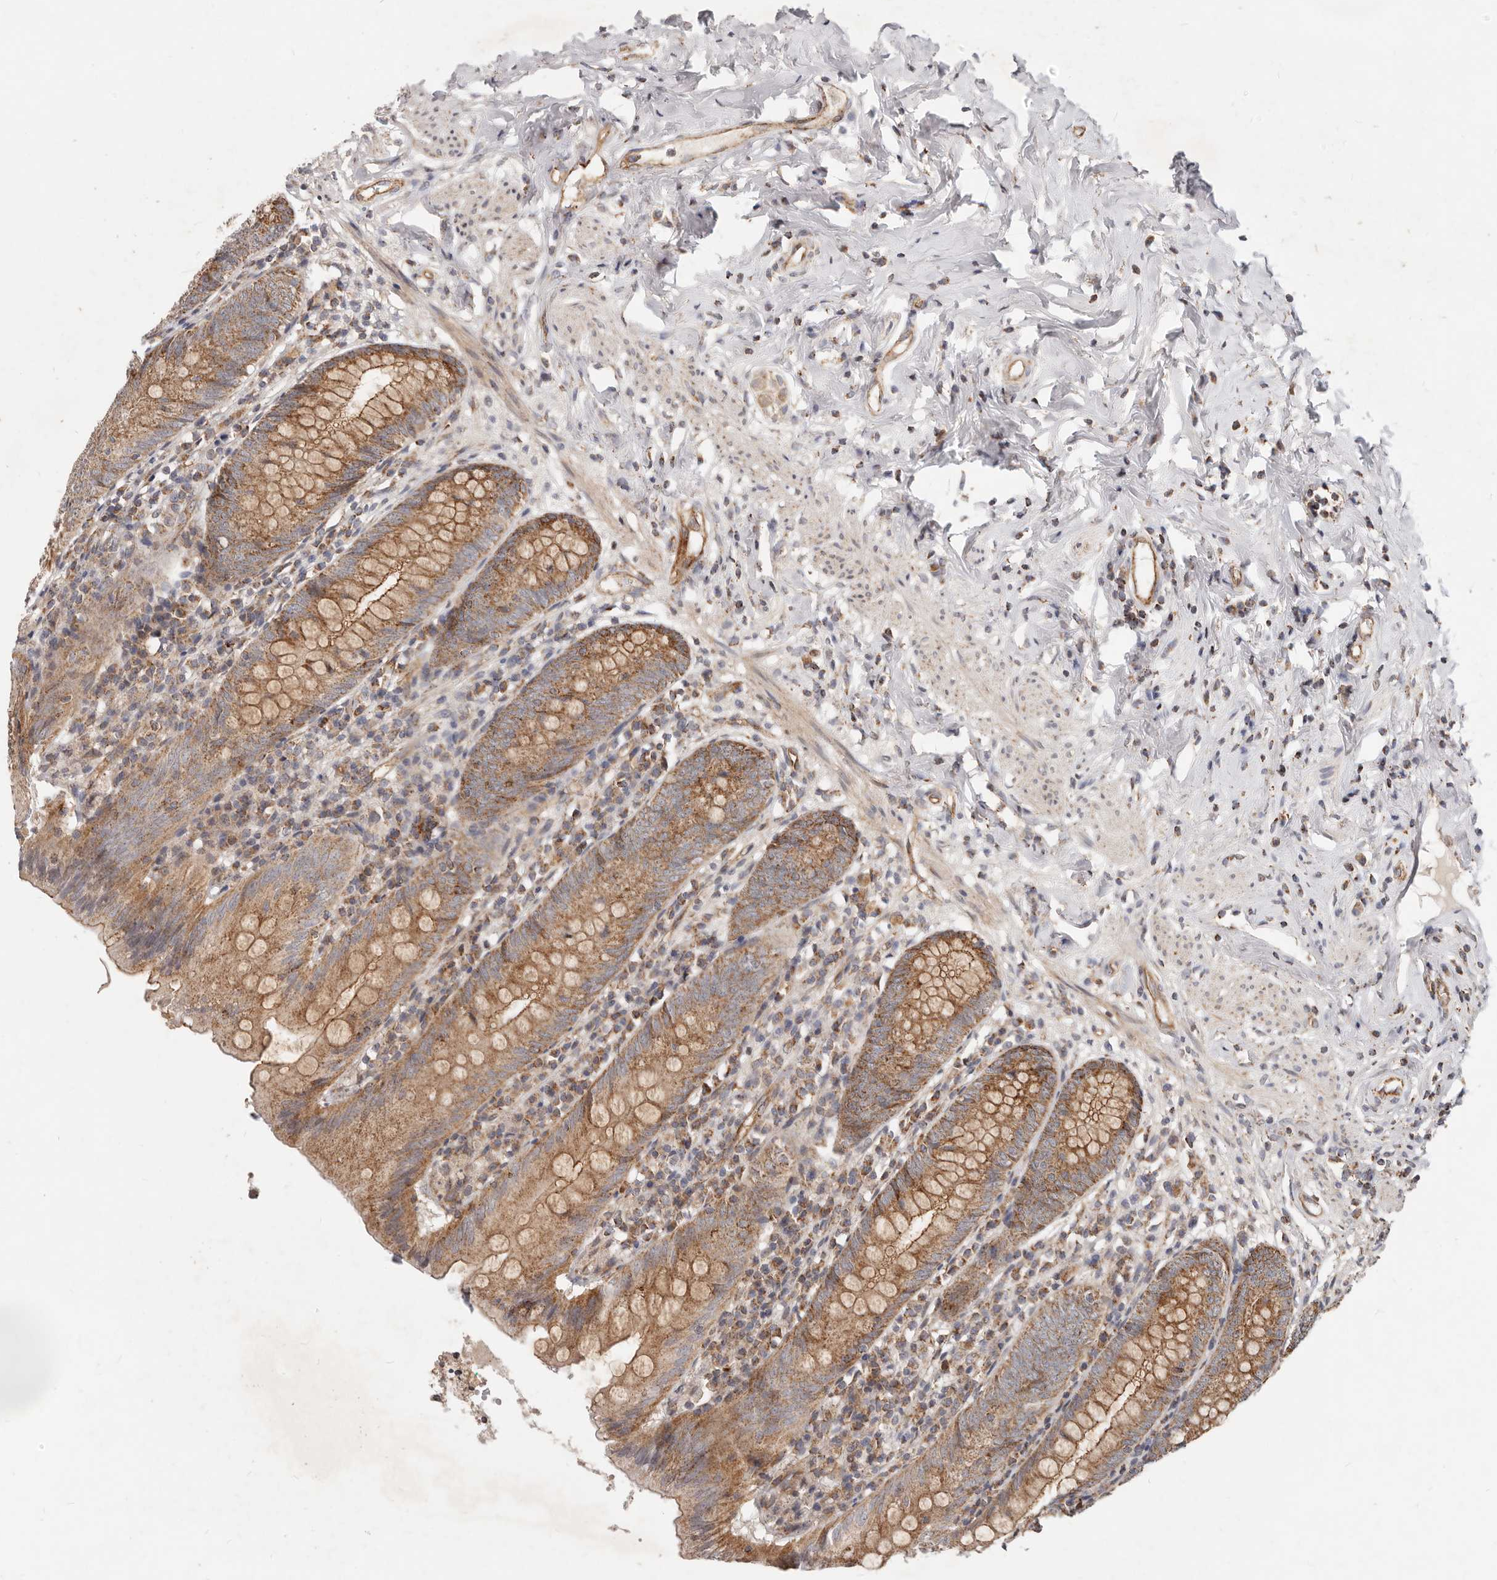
{"staining": {"intensity": "moderate", "quantity": ">75%", "location": "cytoplasmic/membranous"}, "tissue": "appendix", "cell_type": "Glandular cells", "image_type": "normal", "snomed": [{"axis": "morphology", "description": "Normal tissue, NOS"}, {"axis": "topography", "description": "Appendix"}], "caption": "Appendix stained for a protein exhibits moderate cytoplasmic/membranous positivity in glandular cells.", "gene": "USP49", "patient": {"sex": "female", "age": 54}}